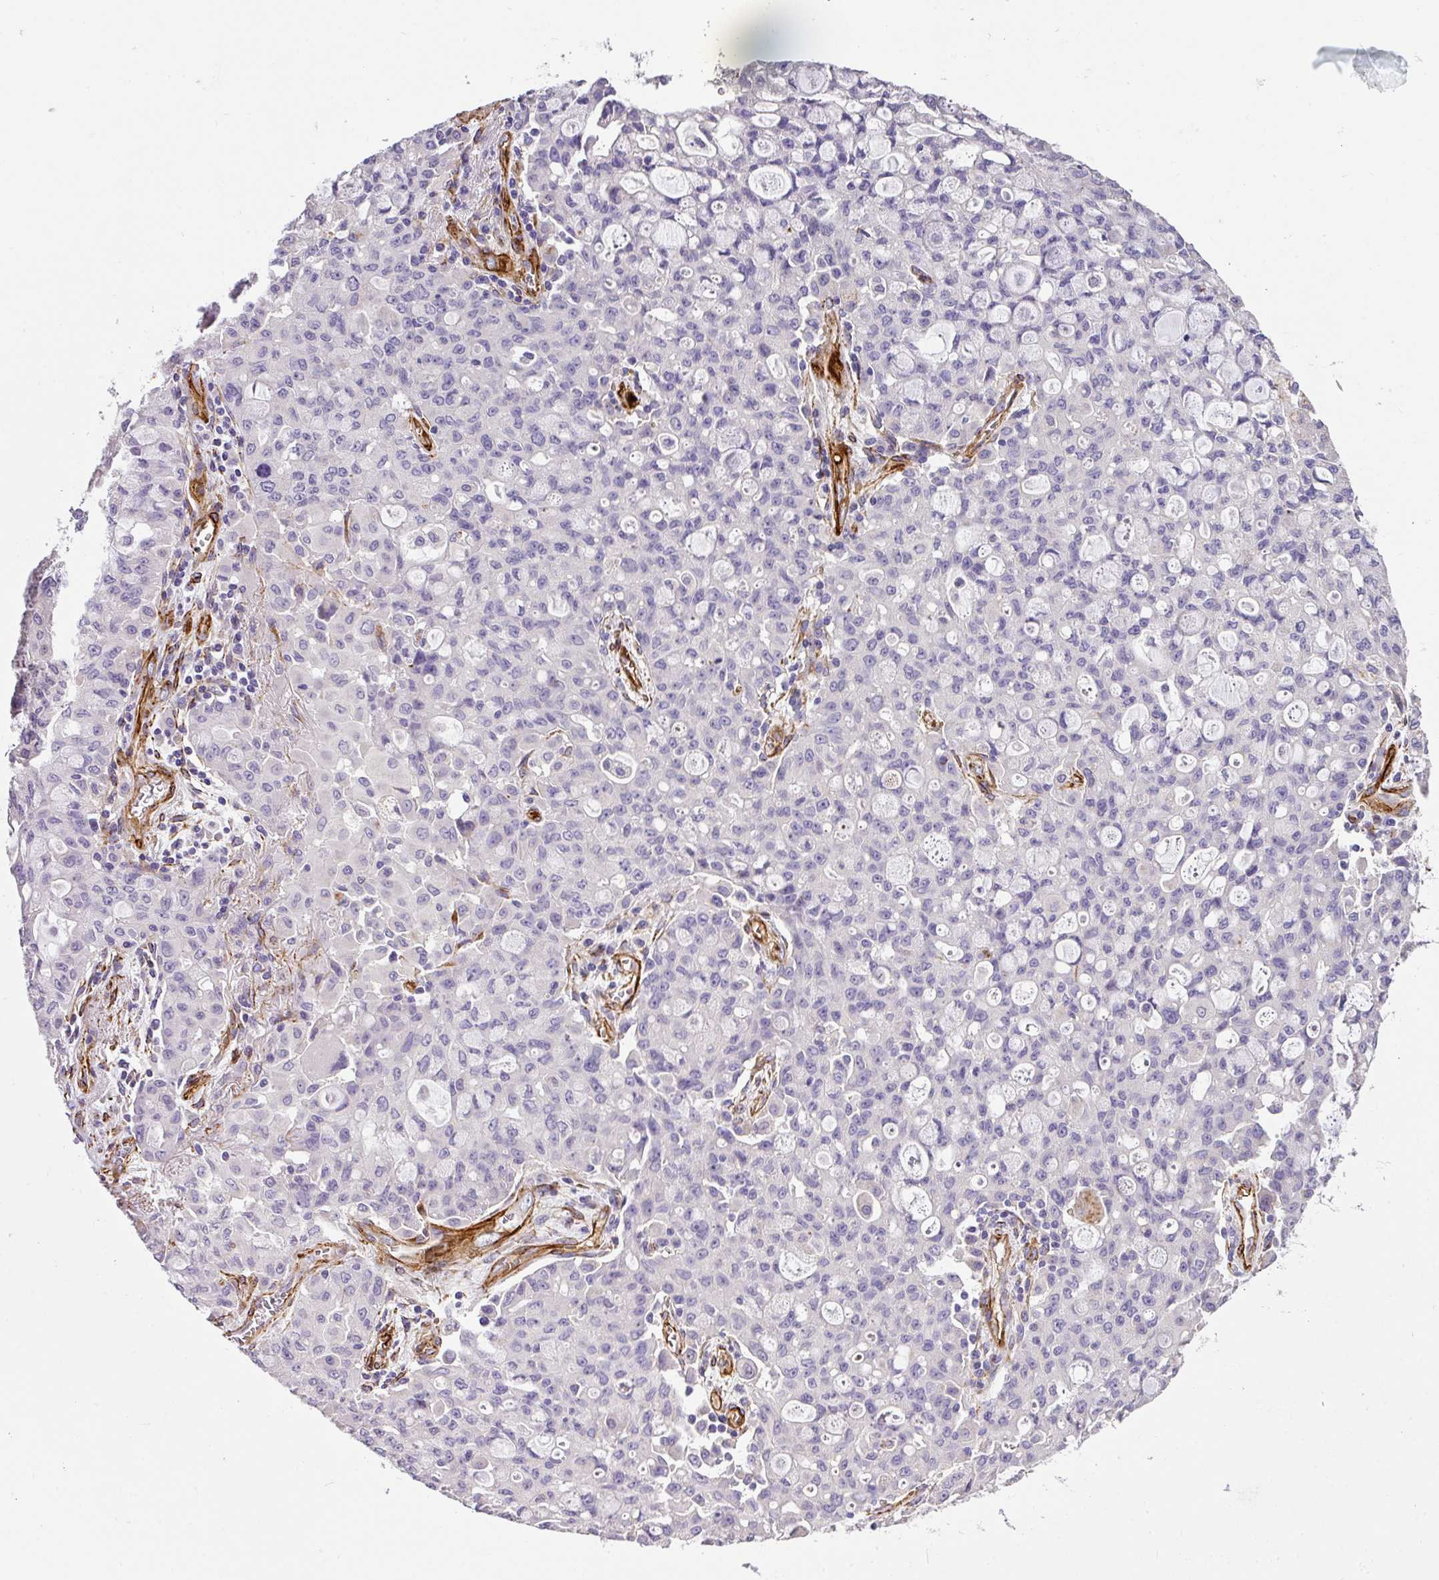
{"staining": {"intensity": "negative", "quantity": "none", "location": "none"}, "tissue": "lung cancer", "cell_type": "Tumor cells", "image_type": "cancer", "snomed": [{"axis": "morphology", "description": "Adenocarcinoma, NOS"}, {"axis": "topography", "description": "Lung"}], "caption": "A photomicrograph of lung cancer stained for a protein displays no brown staining in tumor cells.", "gene": "SLC25A17", "patient": {"sex": "female", "age": 44}}